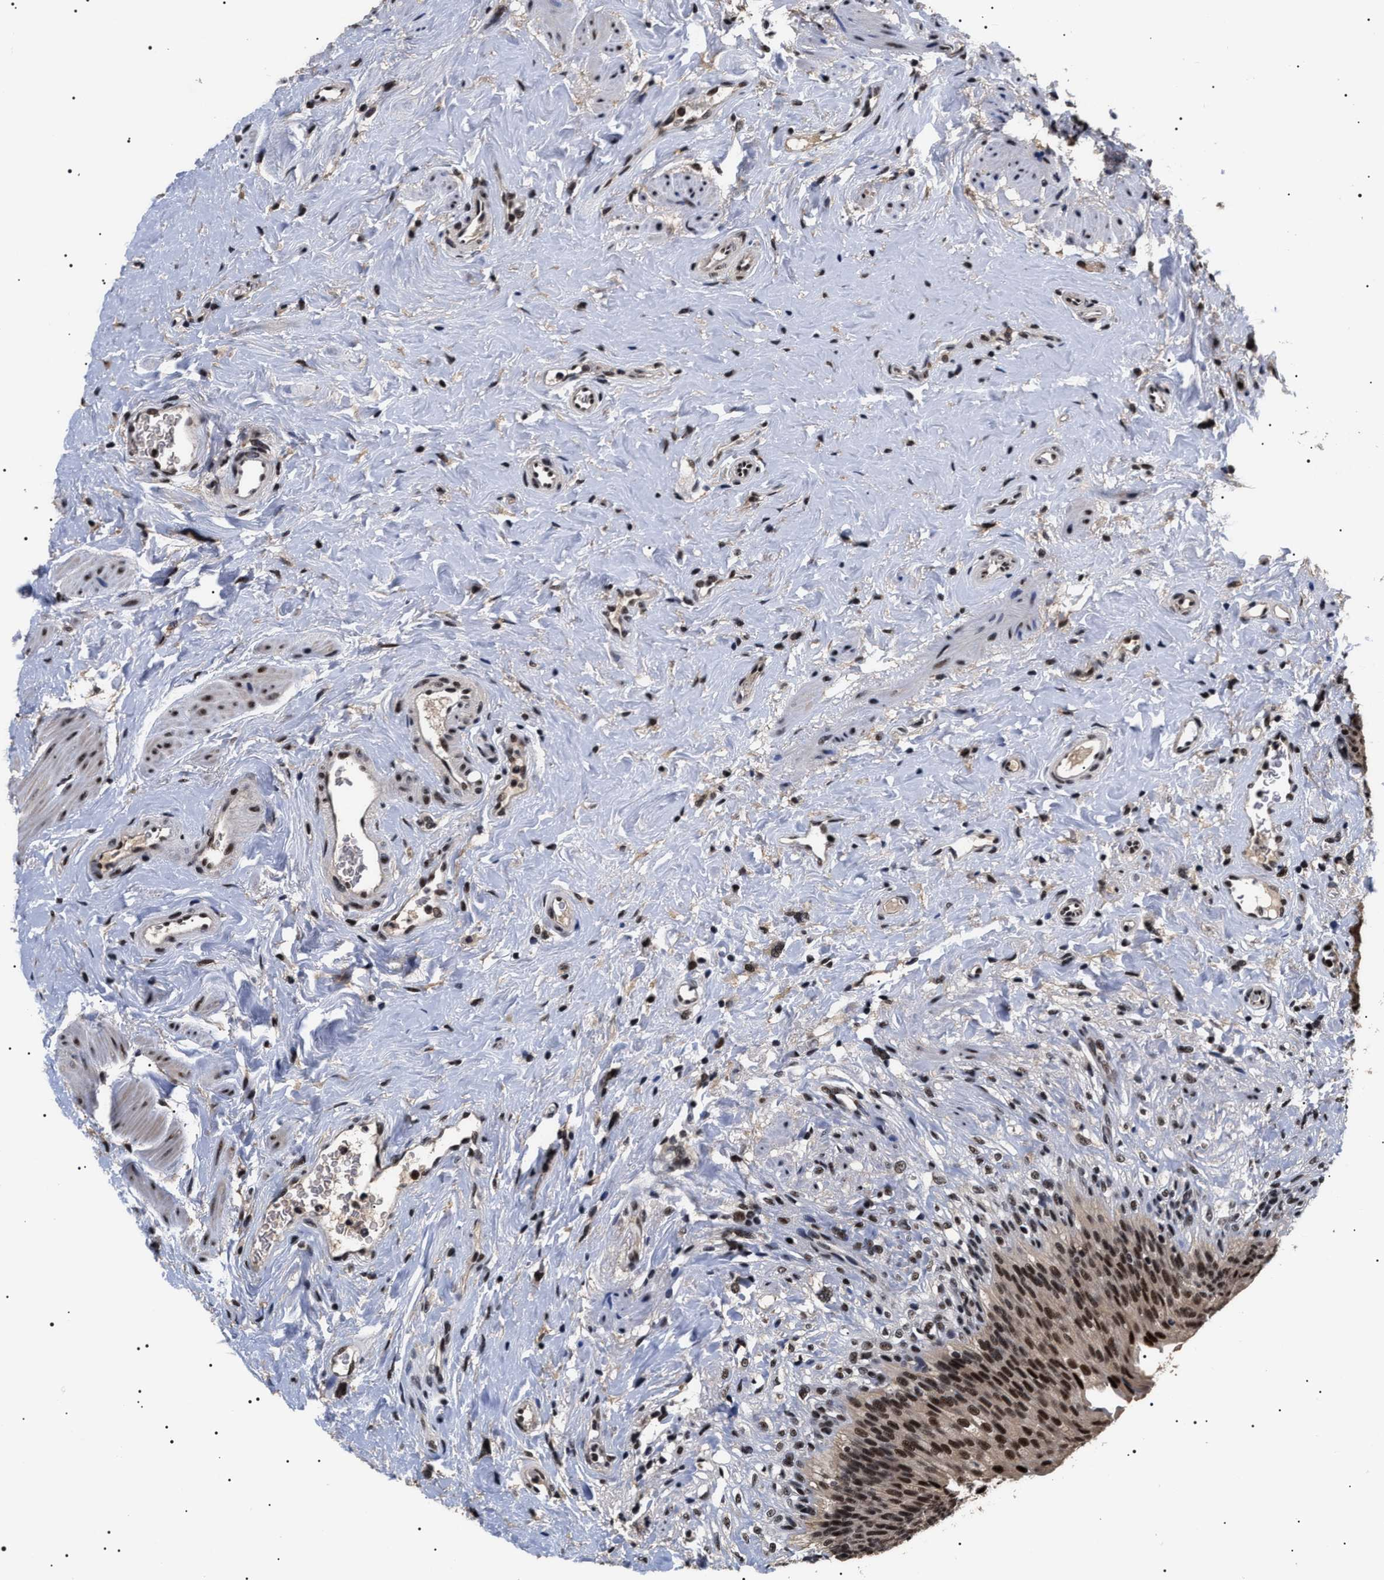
{"staining": {"intensity": "strong", "quantity": ">75%", "location": "cytoplasmic/membranous,nuclear"}, "tissue": "urinary bladder", "cell_type": "Urothelial cells", "image_type": "normal", "snomed": [{"axis": "morphology", "description": "Normal tissue, NOS"}, {"axis": "topography", "description": "Urinary bladder"}], "caption": "IHC histopathology image of unremarkable urinary bladder: human urinary bladder stained using immunohistochemistry displays high levels of strong protein expression localized specifically in the cytoplasmic/membranous,nuclear of urothelial cells, appearing as a cytoplasmic/membranous,nuclear brown color.", "gene": "CAAP1", "patient": {"sex": "female", "age": 79}}